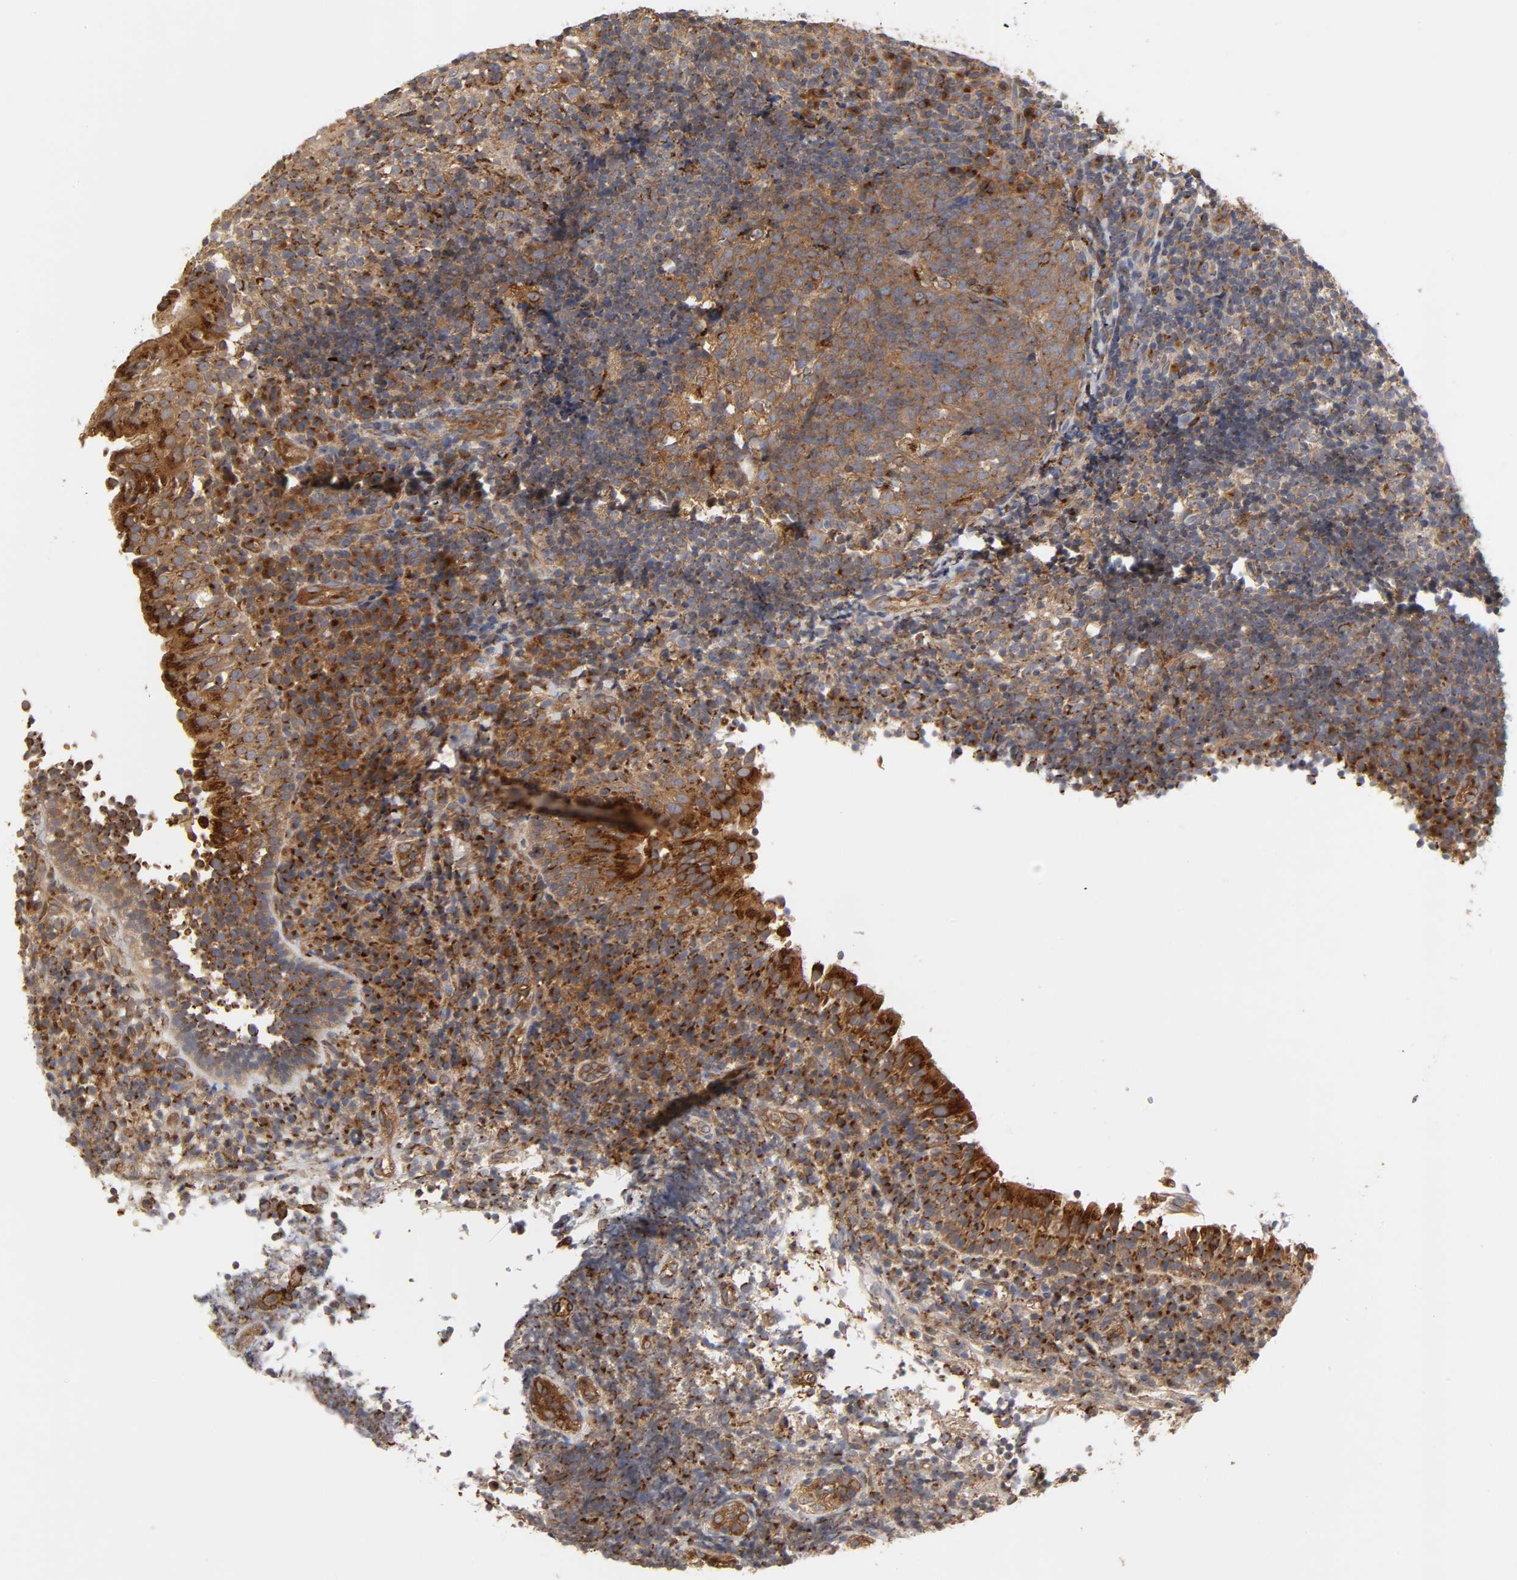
{"staining": {"intensity": "moderate", "quantity": ">75%", "location": "cytoplasmic/membranous"}, "tissue": "tonsil", "cell_type": "Germinal center cells", "image_type": "normal", "snomed": [{"axis": "morphology", "description": "Normal tissue, NOS"}, {"axis": "topography", "description": "Tonsil"}], "caption": "Immunohistochemistry (IHC) micrograph of unremarkable tonsil stained for a protein (brown), which exhibits medium levels of moderate cytoplasmic/membranous staining in about >75% of germinal center cells.", "gene": "GNPTG", "patient": {"sex": "female", "age": 40}}